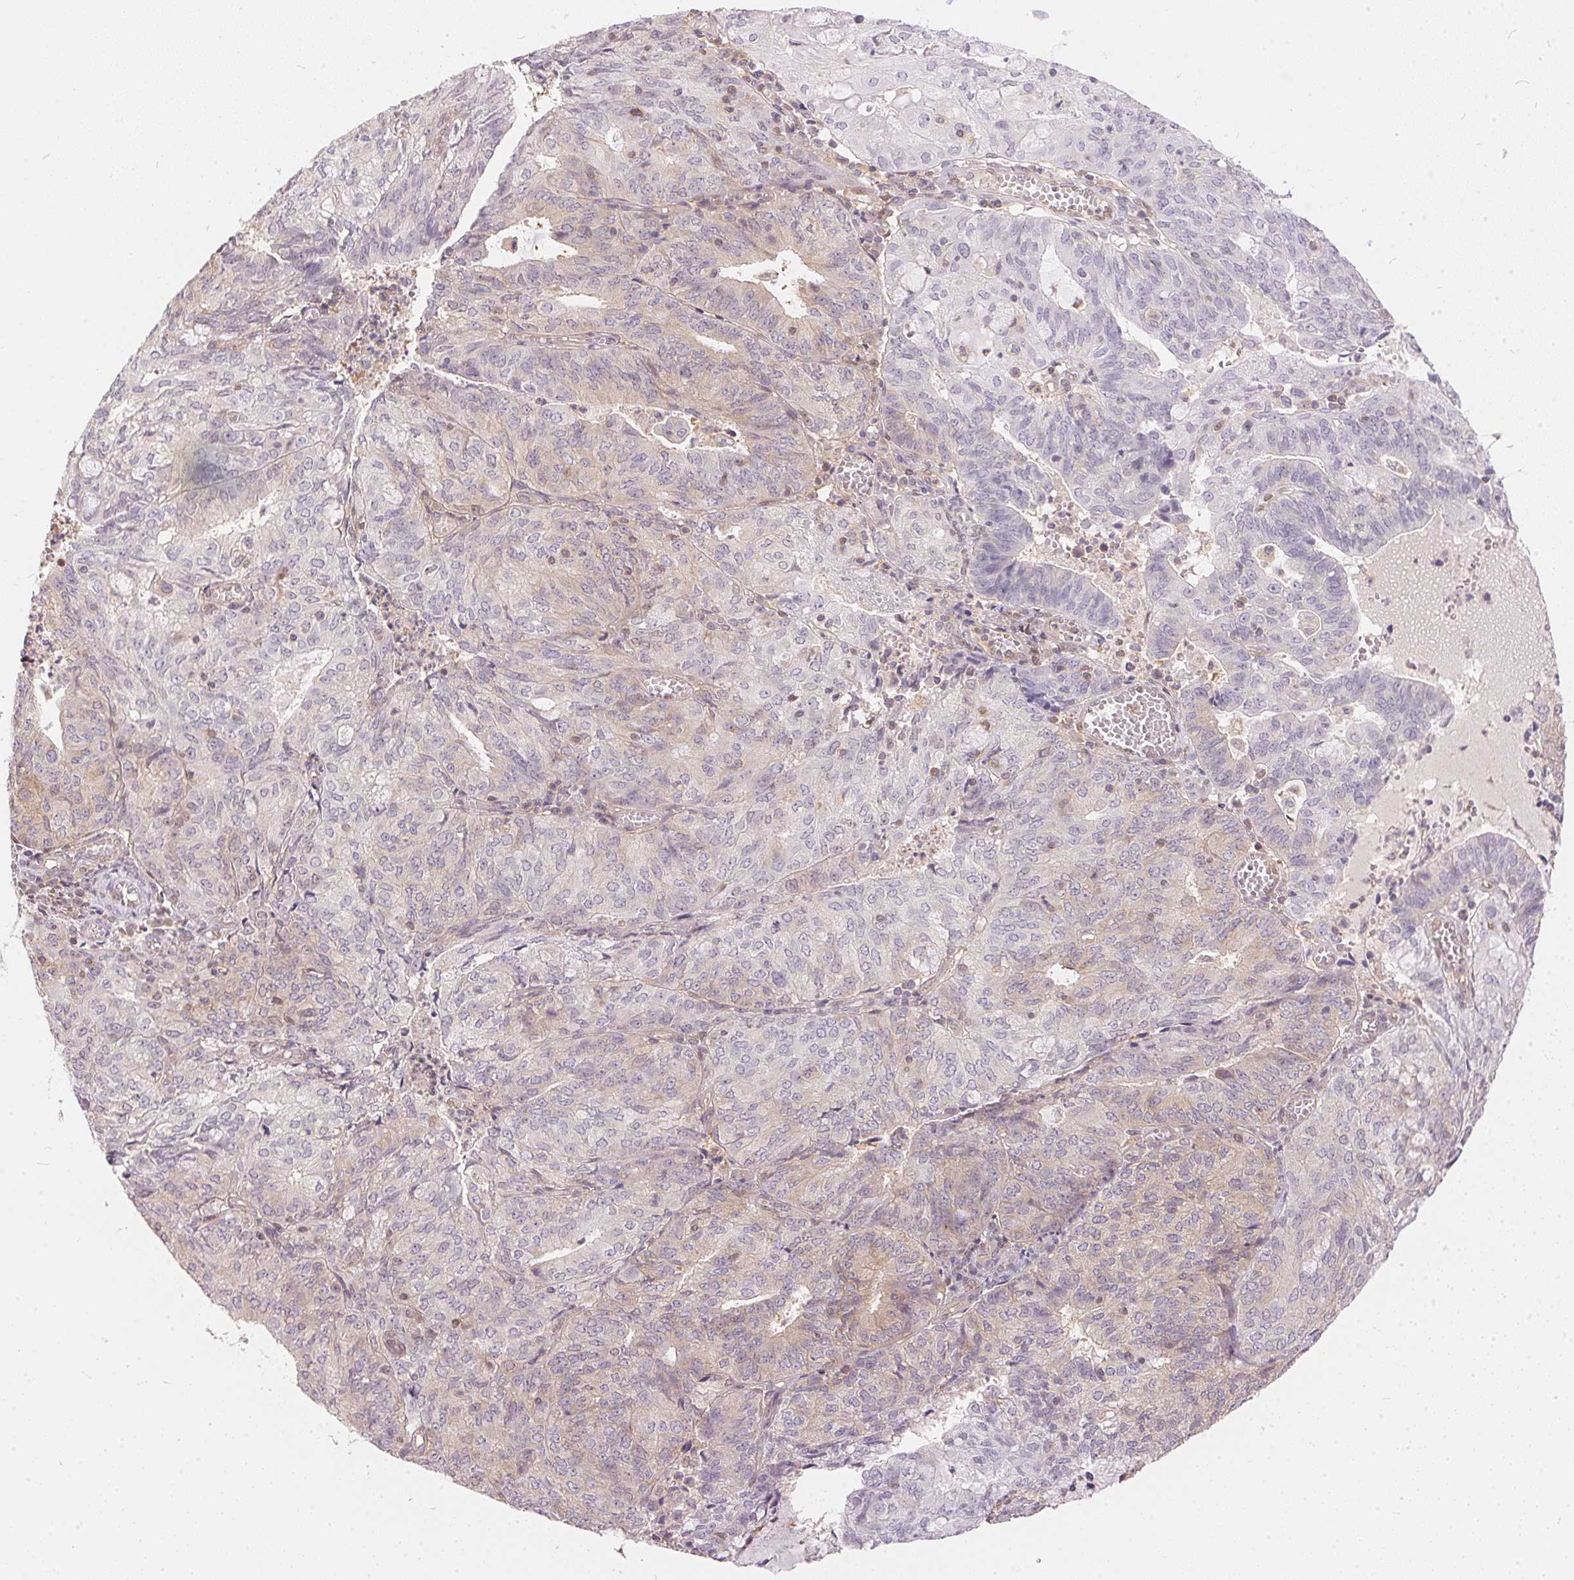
{"staining": {"intensity": "weak", "quantity": "25%-75%", "location": "cytoplasmic/membranous"}, "tissue": "endometrial cancer", "cell_type": "Tumor cells", "image_type": "cancer", "snomed": [{"axis": "morphology", "description": "Adenocarcinoma, NOS"}, {"axis": "topography", "description": "Endometrium"}], "caption": "Immunohistochemistry (IHC) of endometrial cancer (adenocarcinoma) demonstrates low levels of weak cytoplasmic/membranous positivity in approximately 25%-75% of tumor cells.", "gene": "BLMH", "patient": {"sex": "female", "age": 82}}